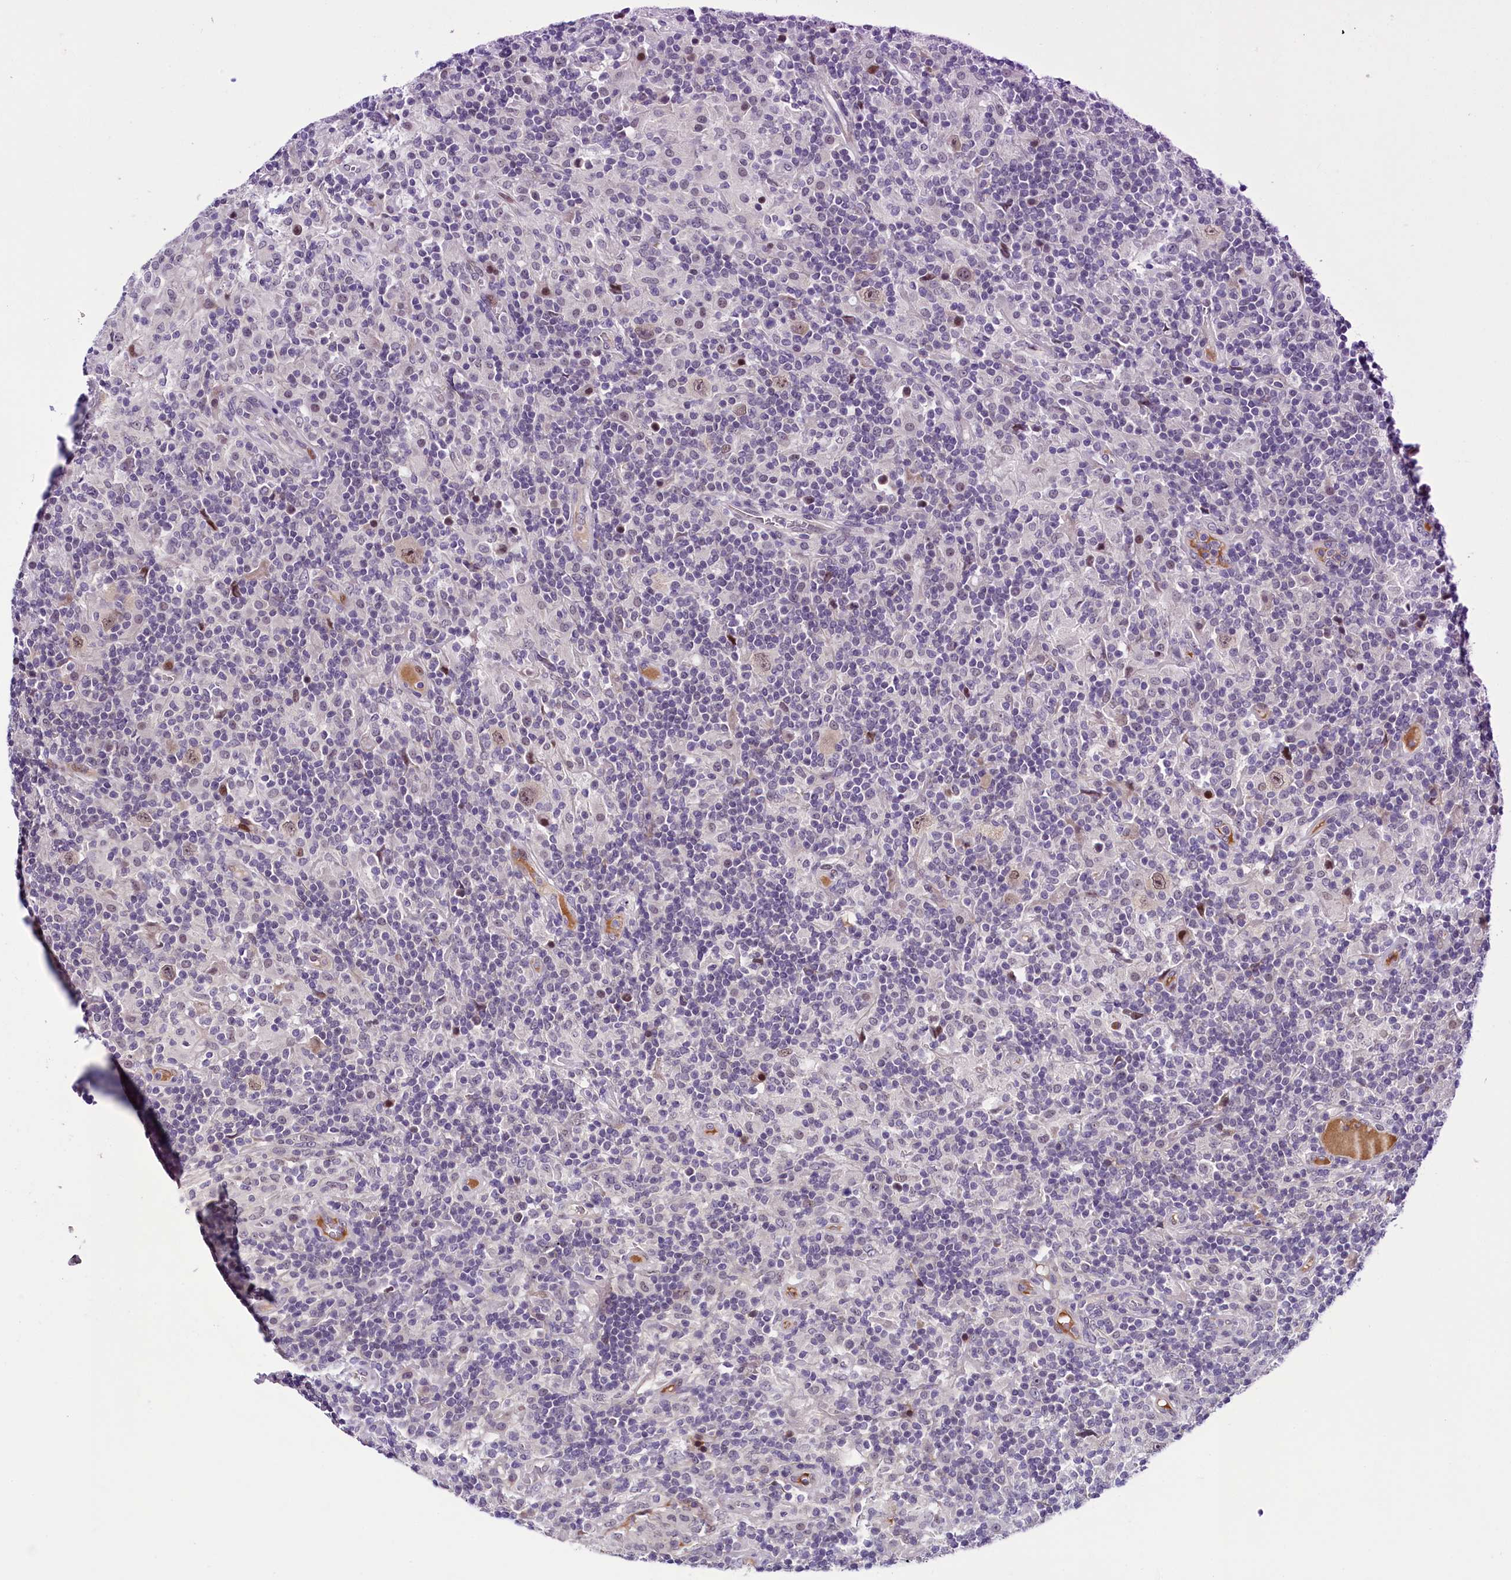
{"staining": {"intensity": "weak", "quantity": ">75%", "location": "nuclear"}, "tissue": "lymphoma", "cell_type": "Tumor cells", "image_type": "cancer", "snomed": [{"axis": "morphology", "description": "Hodgkin's disease, NOS"}, {"axis": "topography", "description": "Lymph node"}], "caption": "The immunohistochemical stain highlights weak nuclear expression in tumor cells of lymphoma tissue. The staining was performed using DAB, with brown indicating positive protein expression. Nuclei are stained blue with hematoxylin.", "gene": "CCDC106", "patient": {"sex": "male", "age": 70}}